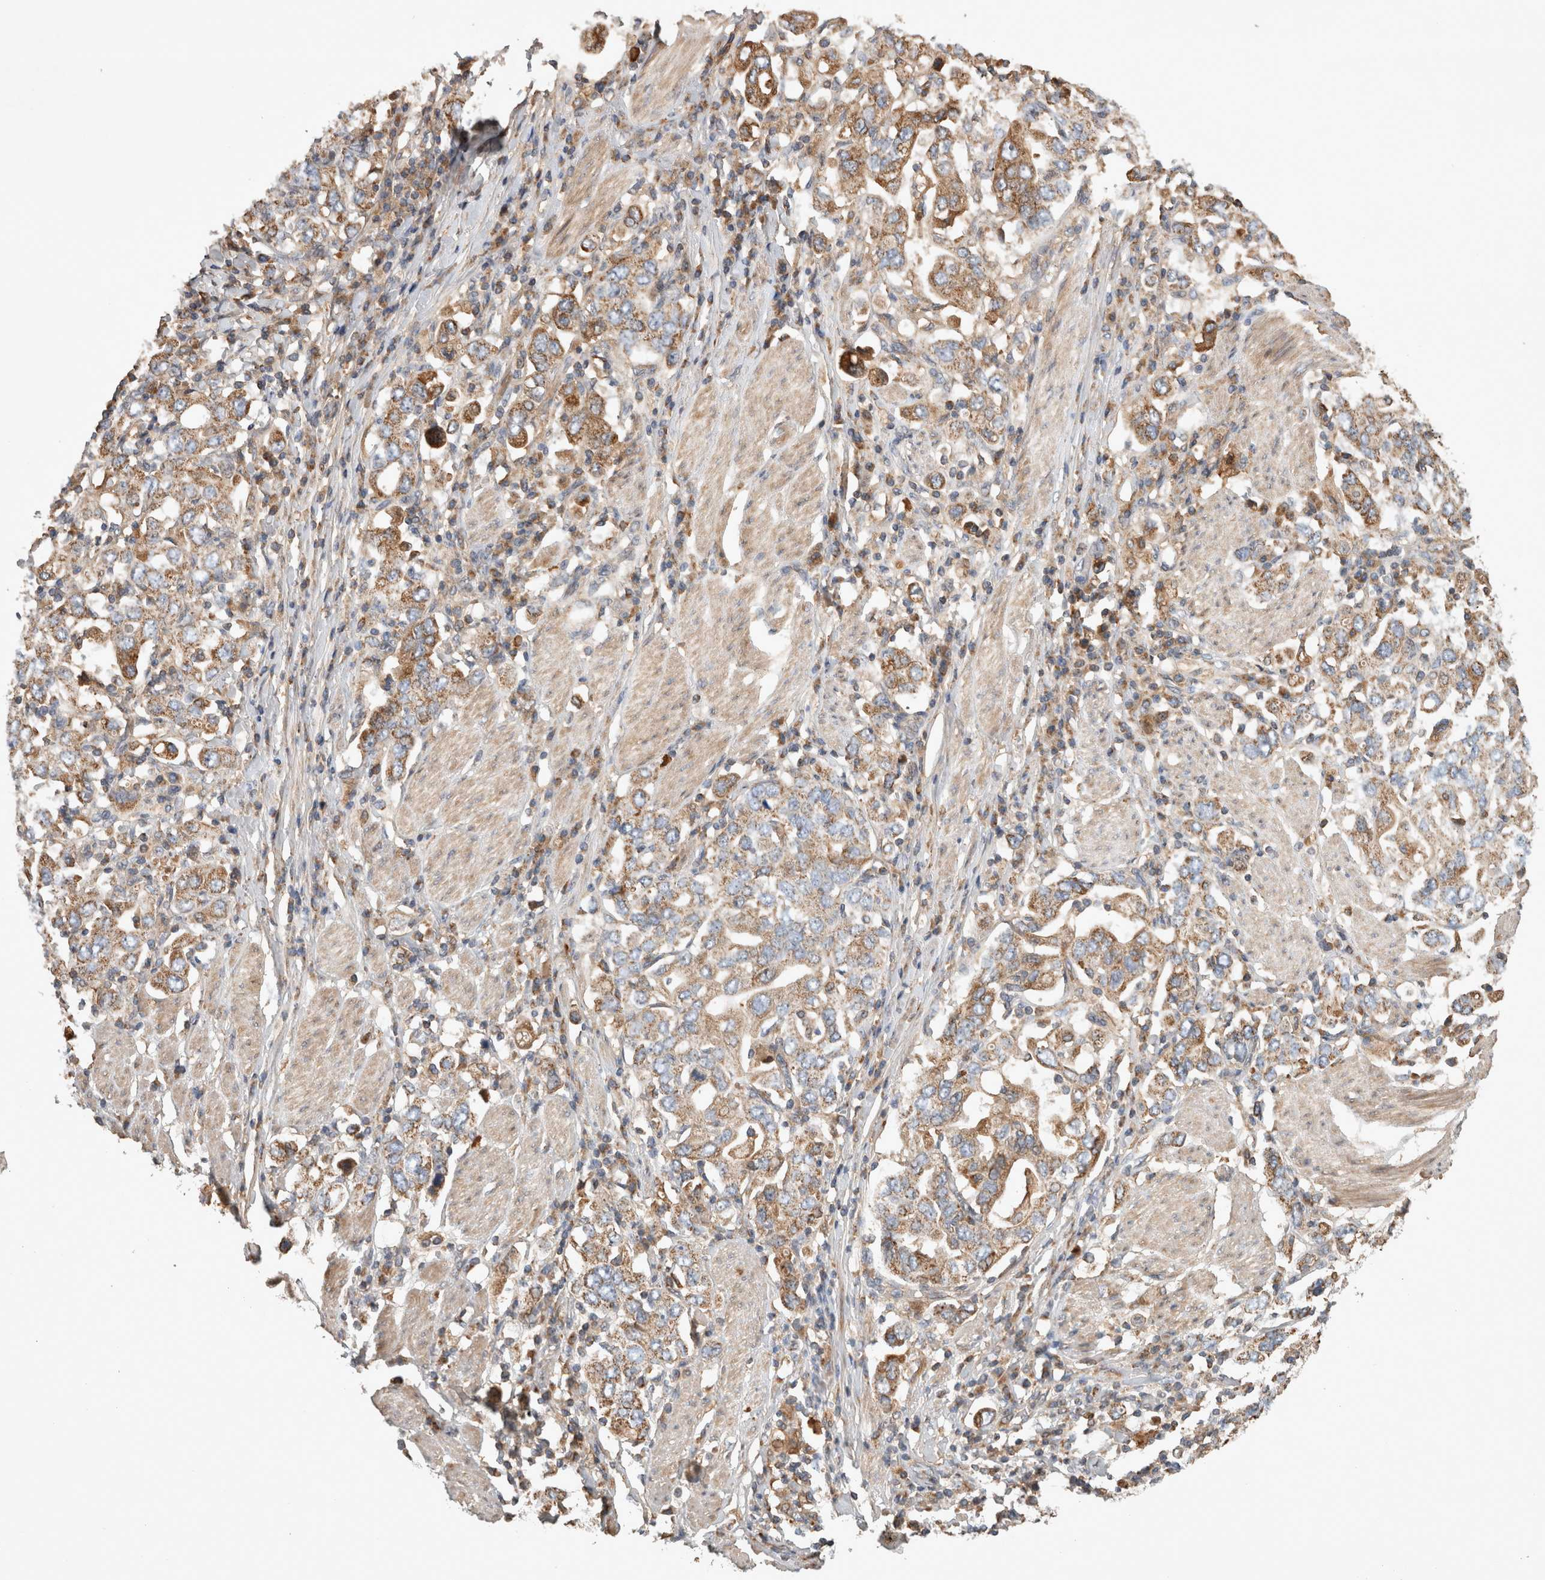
{"staining": {"intensity": "moderate", "quantity": ">75%", "location": "cytoplasmic/membranous"}, "tissue": "stomach cancer", "cell_type": "Tumor cells", "image_type": "cancer", "snomed": [{"axis": "morphology", "description": "Adenocarcinoma, NOS"}, {"axis": "topography", "description": "Stomach, upper"}], "caption": "An IHC photomicrograph of neoplastic tissue is shown. Protein staining in brown highlights moderate cytoplasmic/membranous positivity in stomach adenocarcinoma within tumor cells.", "gene": "SERAC1", "patient": {"sex": "male", "age": 62}}